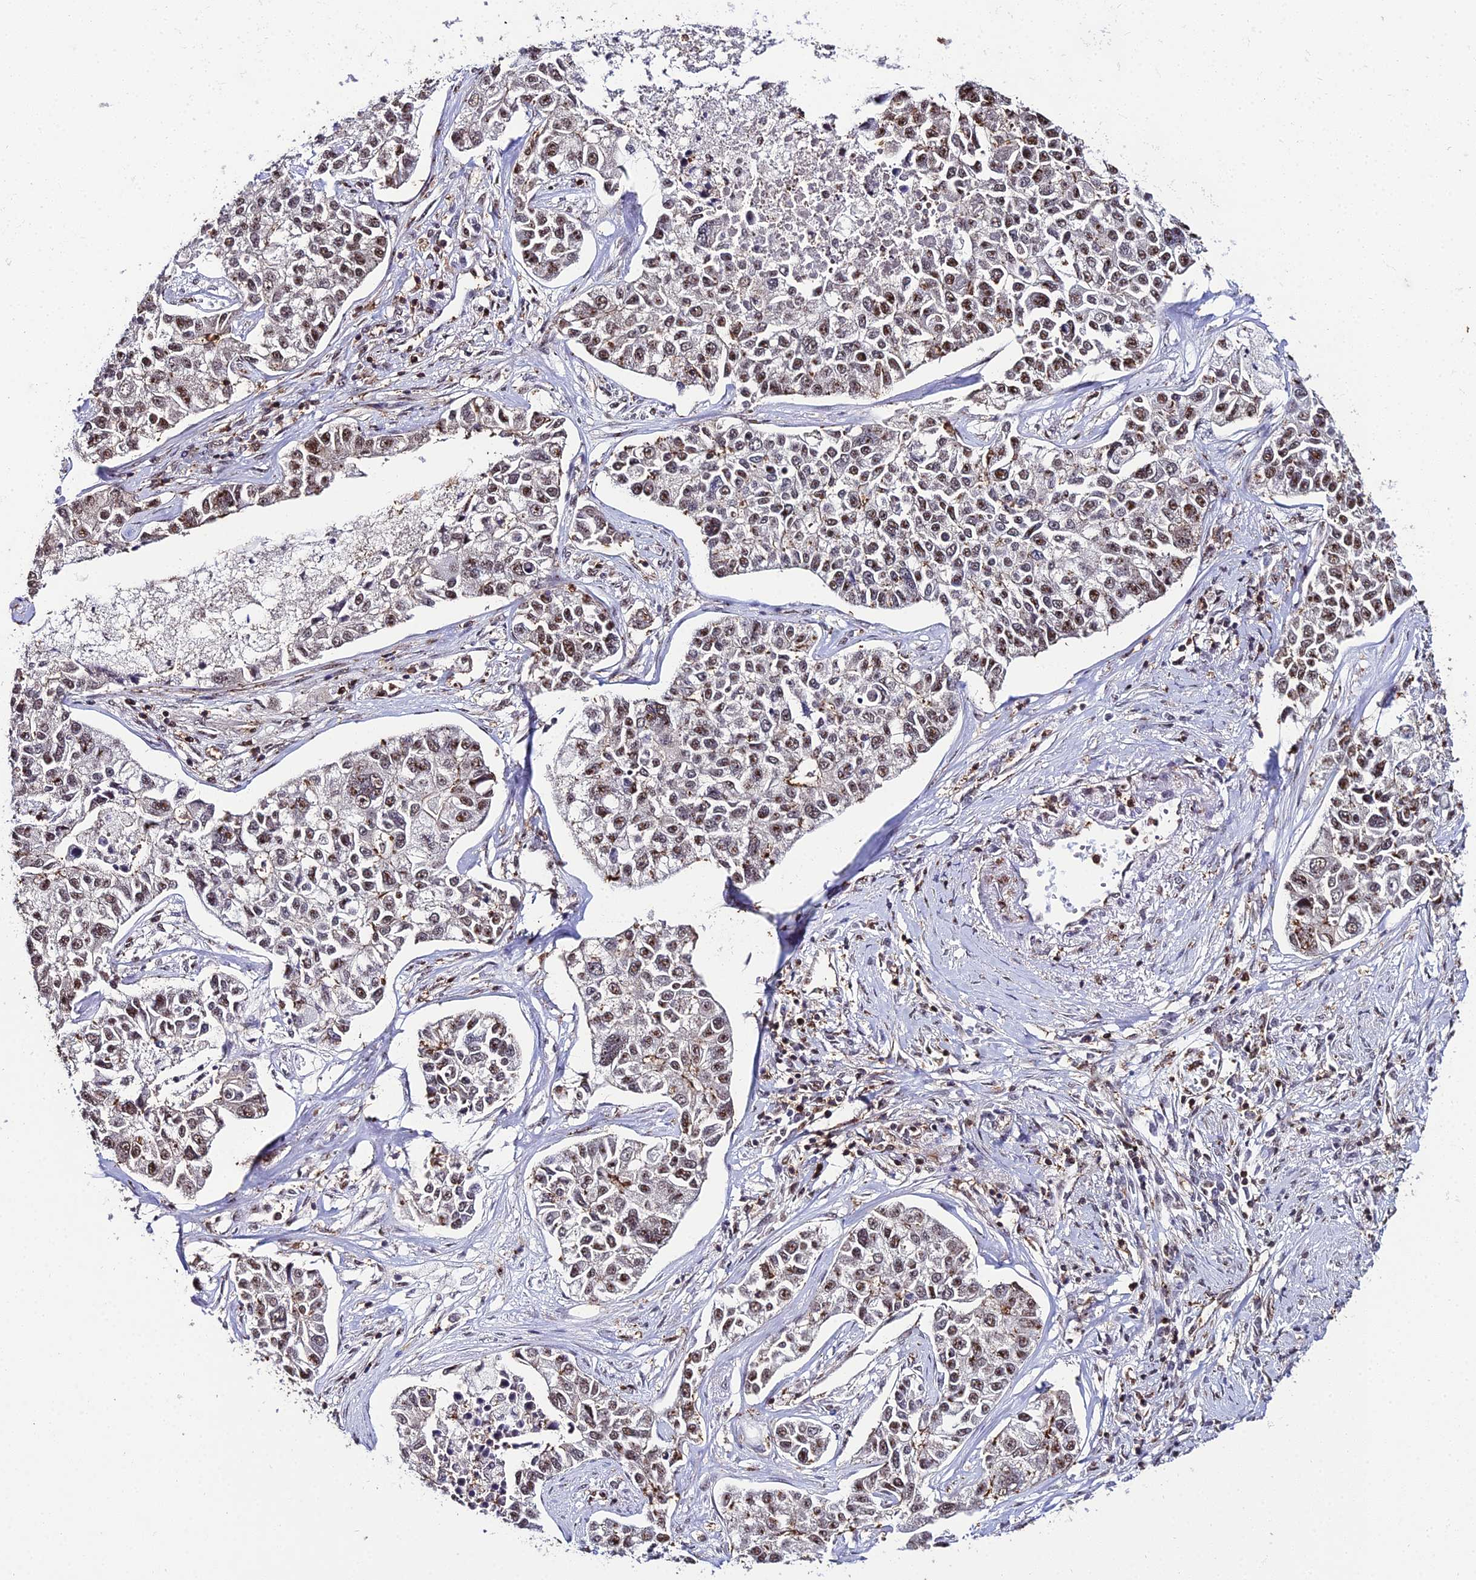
{"staining": {"intensity": "moderate", "quantity": "25%-75%", "location": "nuclear"}, "tissue": "lung cancer", "cell_type": "Tumor cells", "image_type": "cancer", "snomed": [{"axis": "morphology", "description": "Adenocarcinoma, NOS"}, {"axis": "topography", "description": "Lung"}], "caption": "Moderate nuclear positivity for a protein is present in approximately 25%-75% of tumor cells of adenocarcinoma (lung) using immunohistochemistry.", "gene": "PPP4C", "patient": {"sex": "male", "age": 49}}